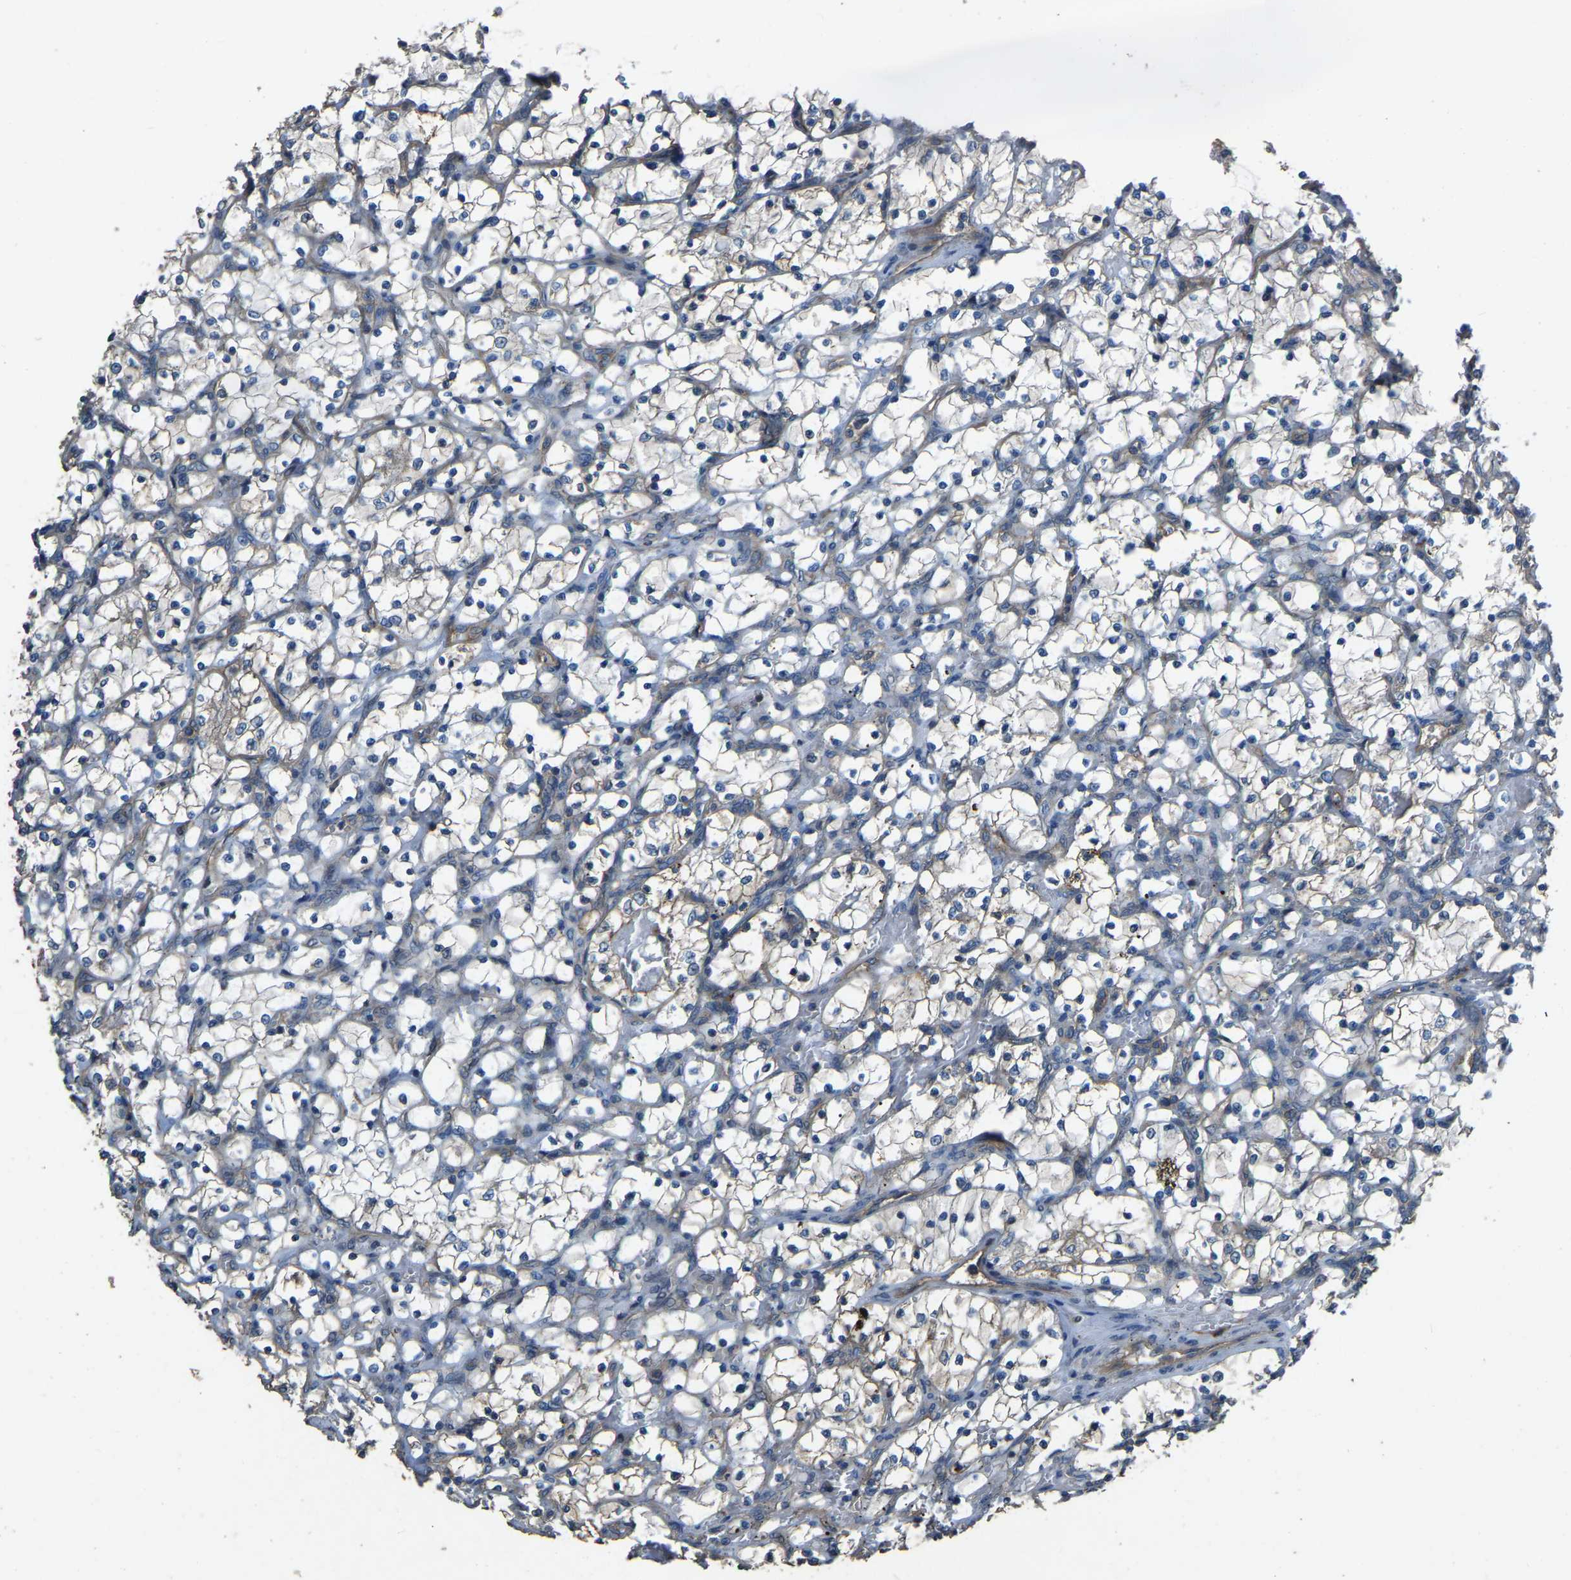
{"staining": {"intensity": "negative", "quantity": "none", "location": "none"}, "tissue": "renal cancer", "cell_type": "Tumor cells", "image_type": "cancer", "snomed": [{"axis": "morphology", "description": "Adenocarcinoma, NOS"}, {"axis": "topography", "description": "Kidney"}], "caption": "Human renal cancer stained for a protein using IHC reveals no positivity in tumor cells.", "gene": "SLC4A2", "patient": {"sex": "female", "age": 69}}